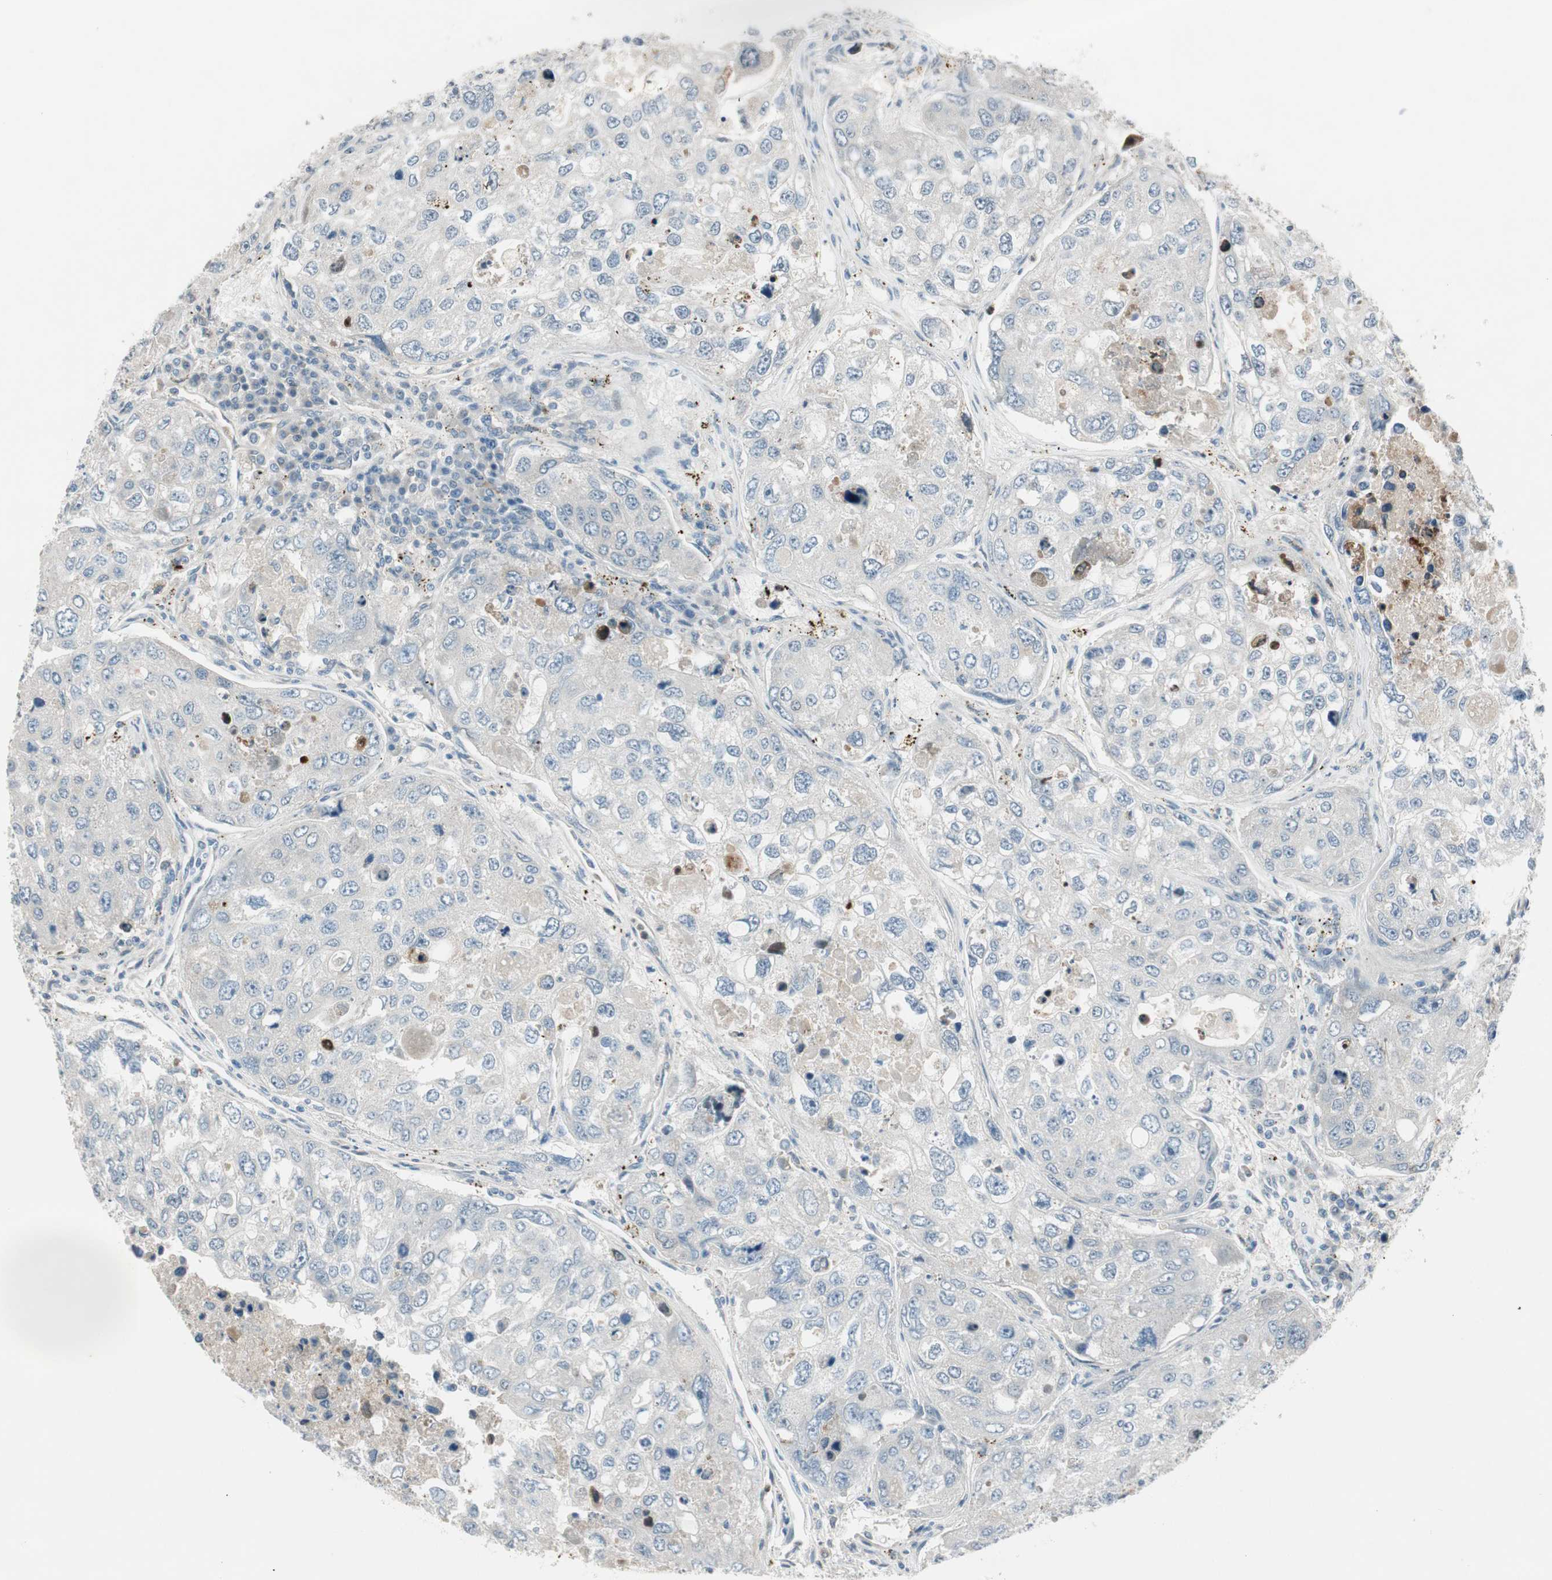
{"staining": {"intensity": "negative", "quantity": "none", "location": "none"}, "tissue": "urothelial cancer", "cell_type": "Tumor cells", "image_type": "cancer", "snomed": [{"axis": "morphology", "description": "Urothelial carcinoma, High grade"}, {"axis": "topography", "description": "Lymph node"}, {"axis": "topography", "description": "Urinary bladder"}], "caption": "Tumor cells are negative for protein expression in human high-grade urothelial carcinoma. (DAB IHC visualized using brightfield microscopy, high magnification).", "gene": "CGRRF1", "patient": {"sex": "male", "age": 51}}